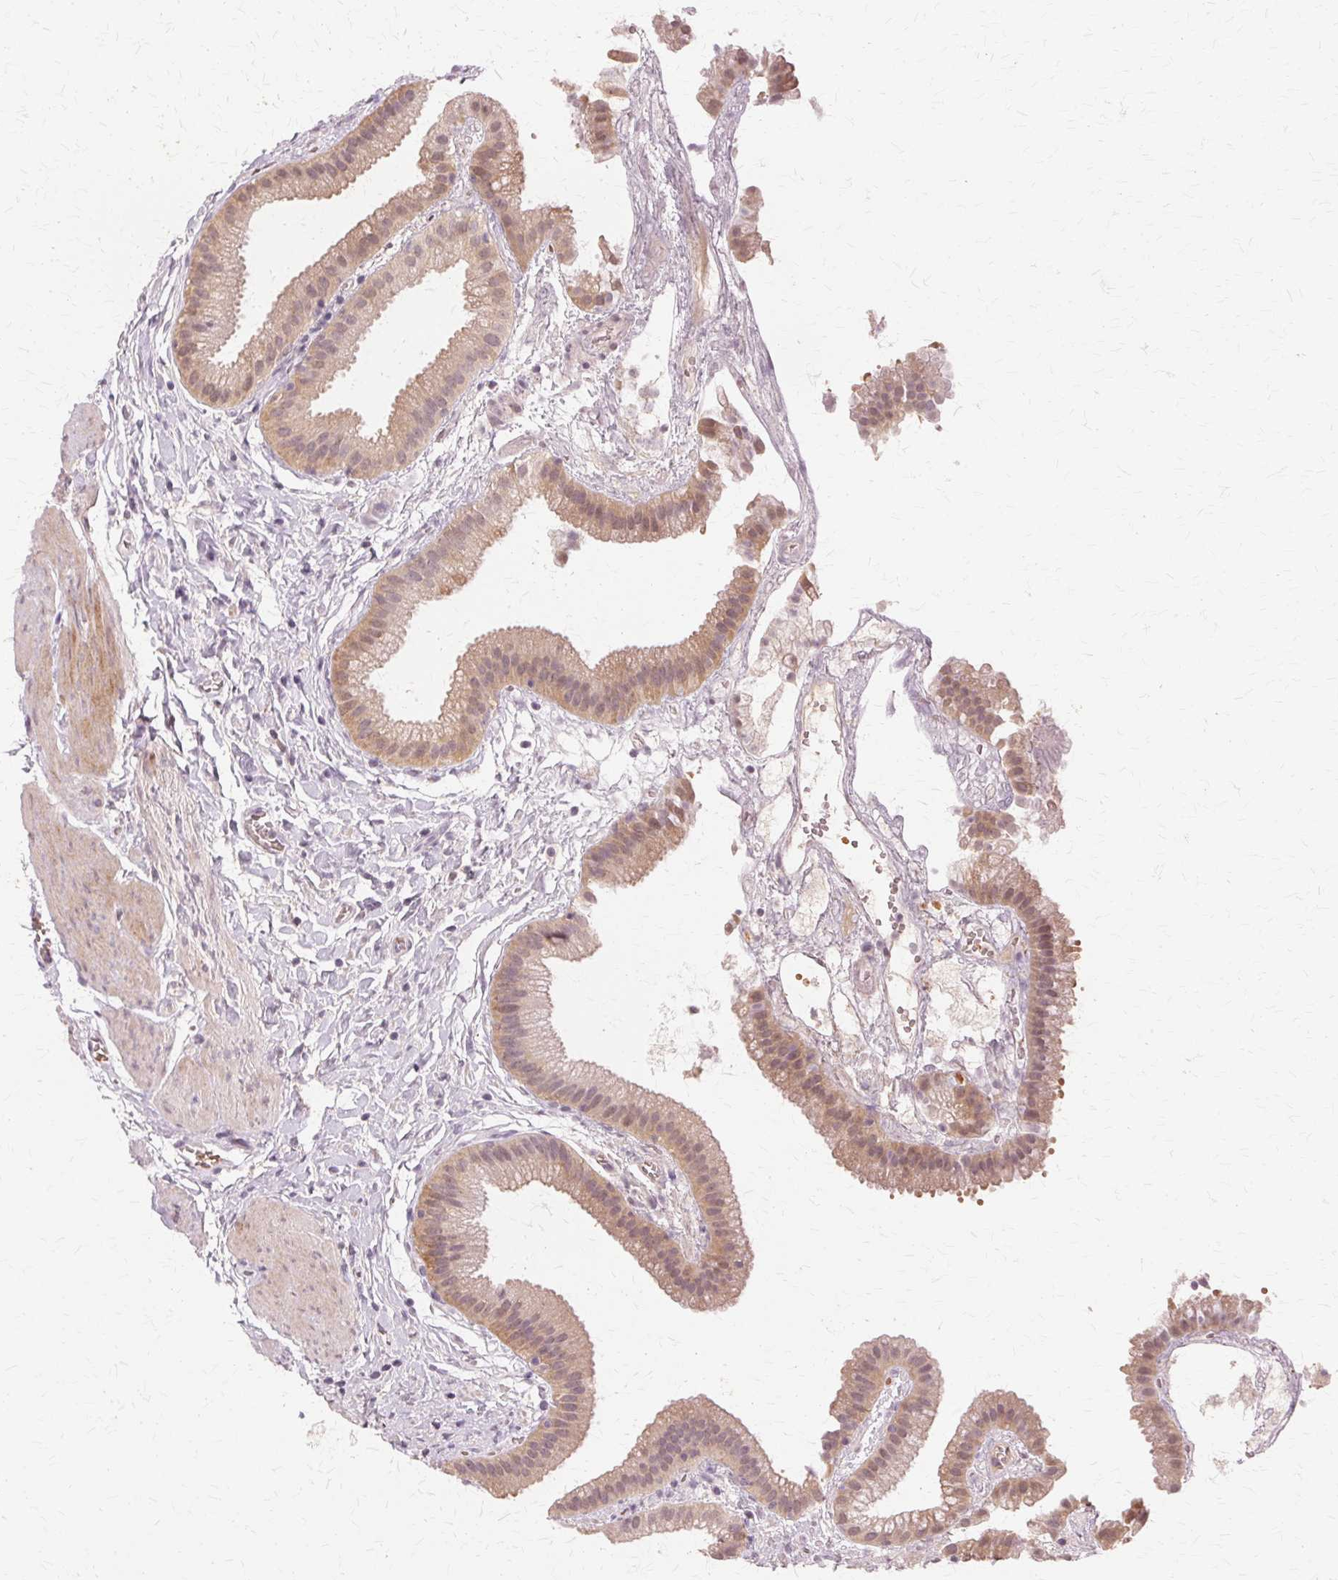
{"staining": {"intensity": "moderate", "quantity": ">75%", "location": "cytoplasmic/membranous,nuclear"}, "tissue": "gallbladder", "cell_type": "Glandular cells", "image_type": "normal", "snomed": [{"axis": "morphology", "description": "Normal tissue, NOS"}, {"axis": "topography", "description": "Gallbladder"}], "caption": "DAB immunohistochemical staining of benign gallbladder shows moderate cytoplasmic/membranous,nuclear protein expression in approximately >75% of glandular cells.", "gene": "PRMT5", "patient": {"sex": "female", "age": 63}}